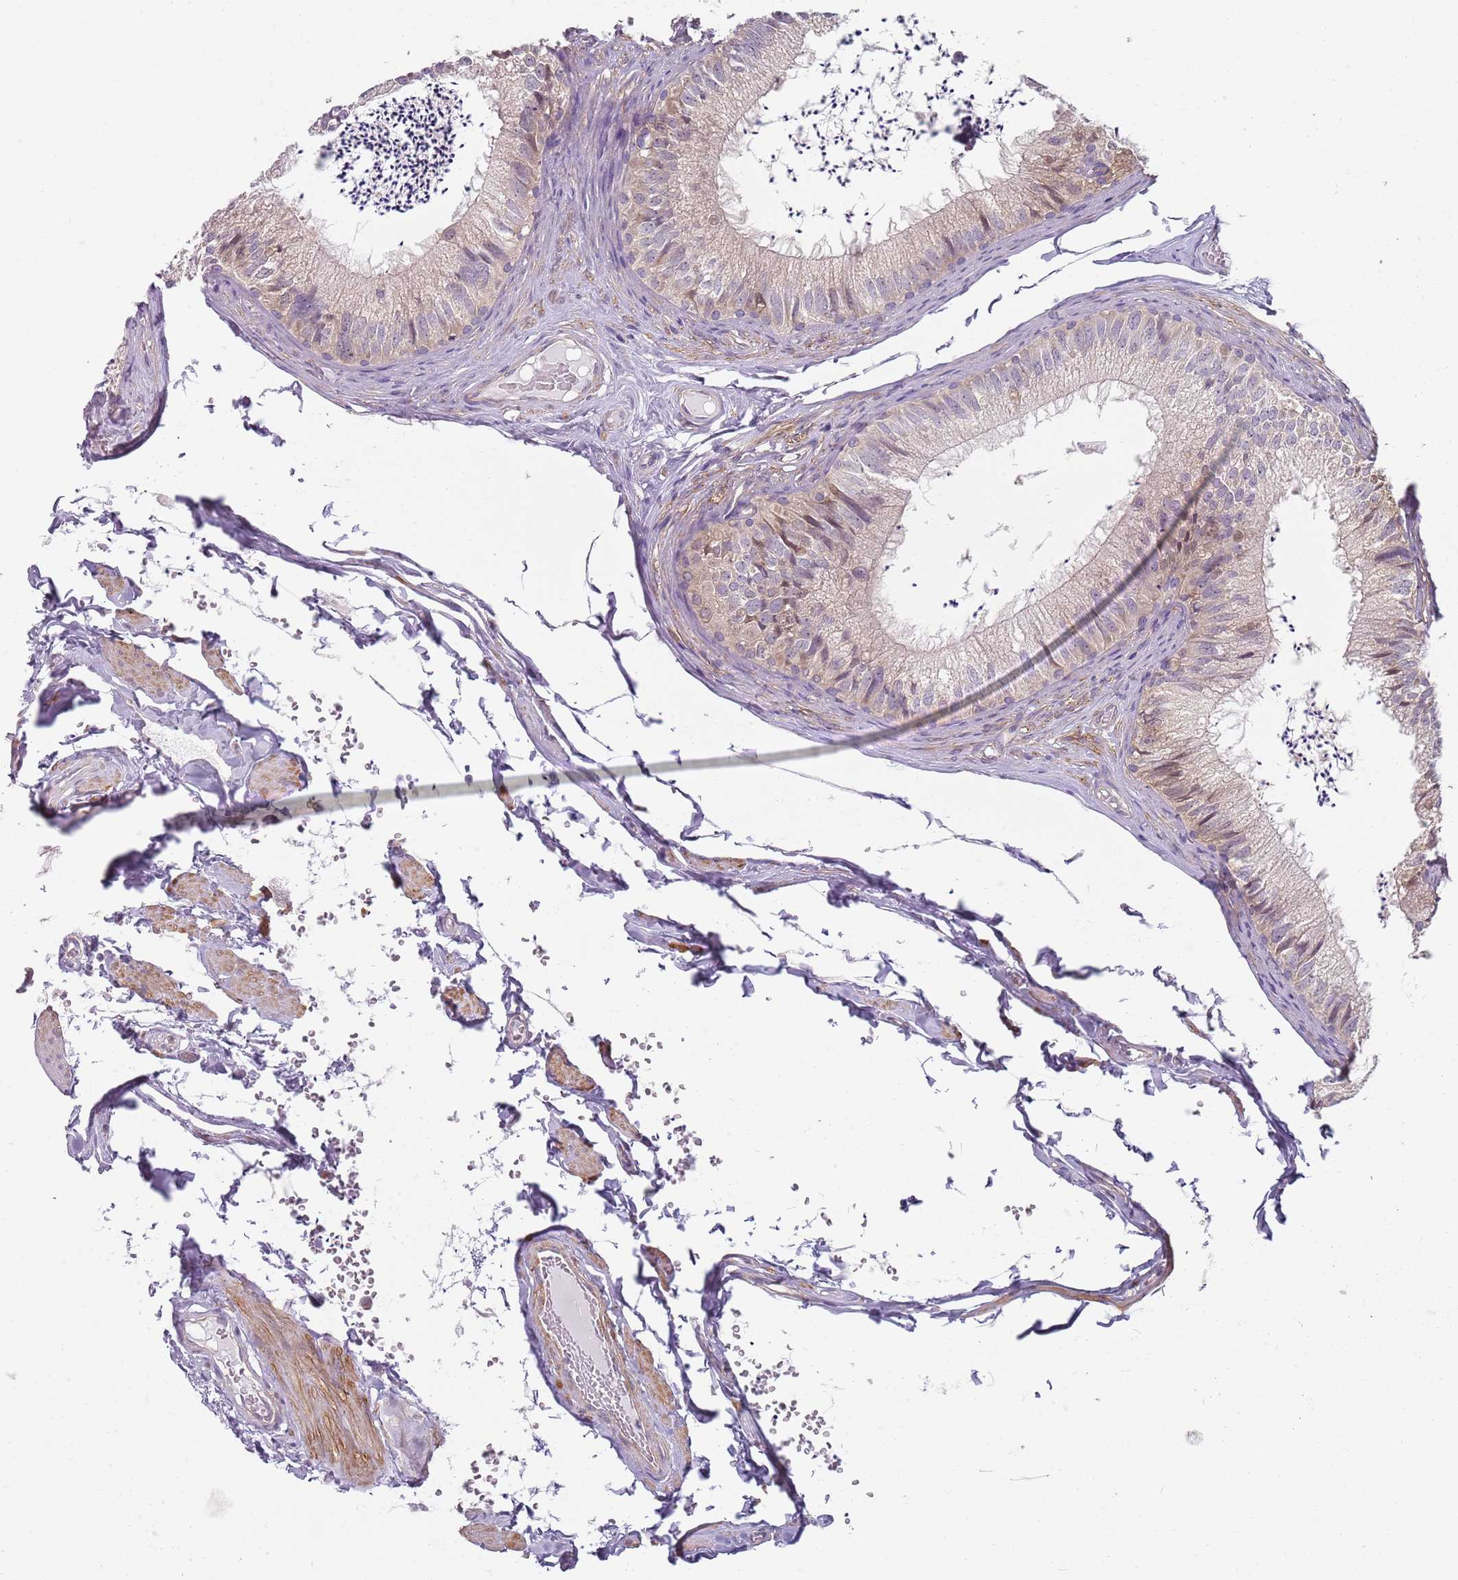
{"staining": {"intensity": "moderate", "quantity": "<25%", "location": "cytoplasmic/membranous"}, "tissue": "epididymis", "cell_type": "Glandular cells", "image_type": "normal", "snomed": [{"axis": "morphology", "description": "Normal tissue, NOS"}, {"axis": "topography", "description": "Epididymis"}], "caption": "Brown immunohistochemical staining in benign human epididymis displays moderate cytoplasmic/membranous positivity in approximately <25% of glandular cells.", "gene": "SLC26A6", "patient": {"sex": "male", "age": 79}}